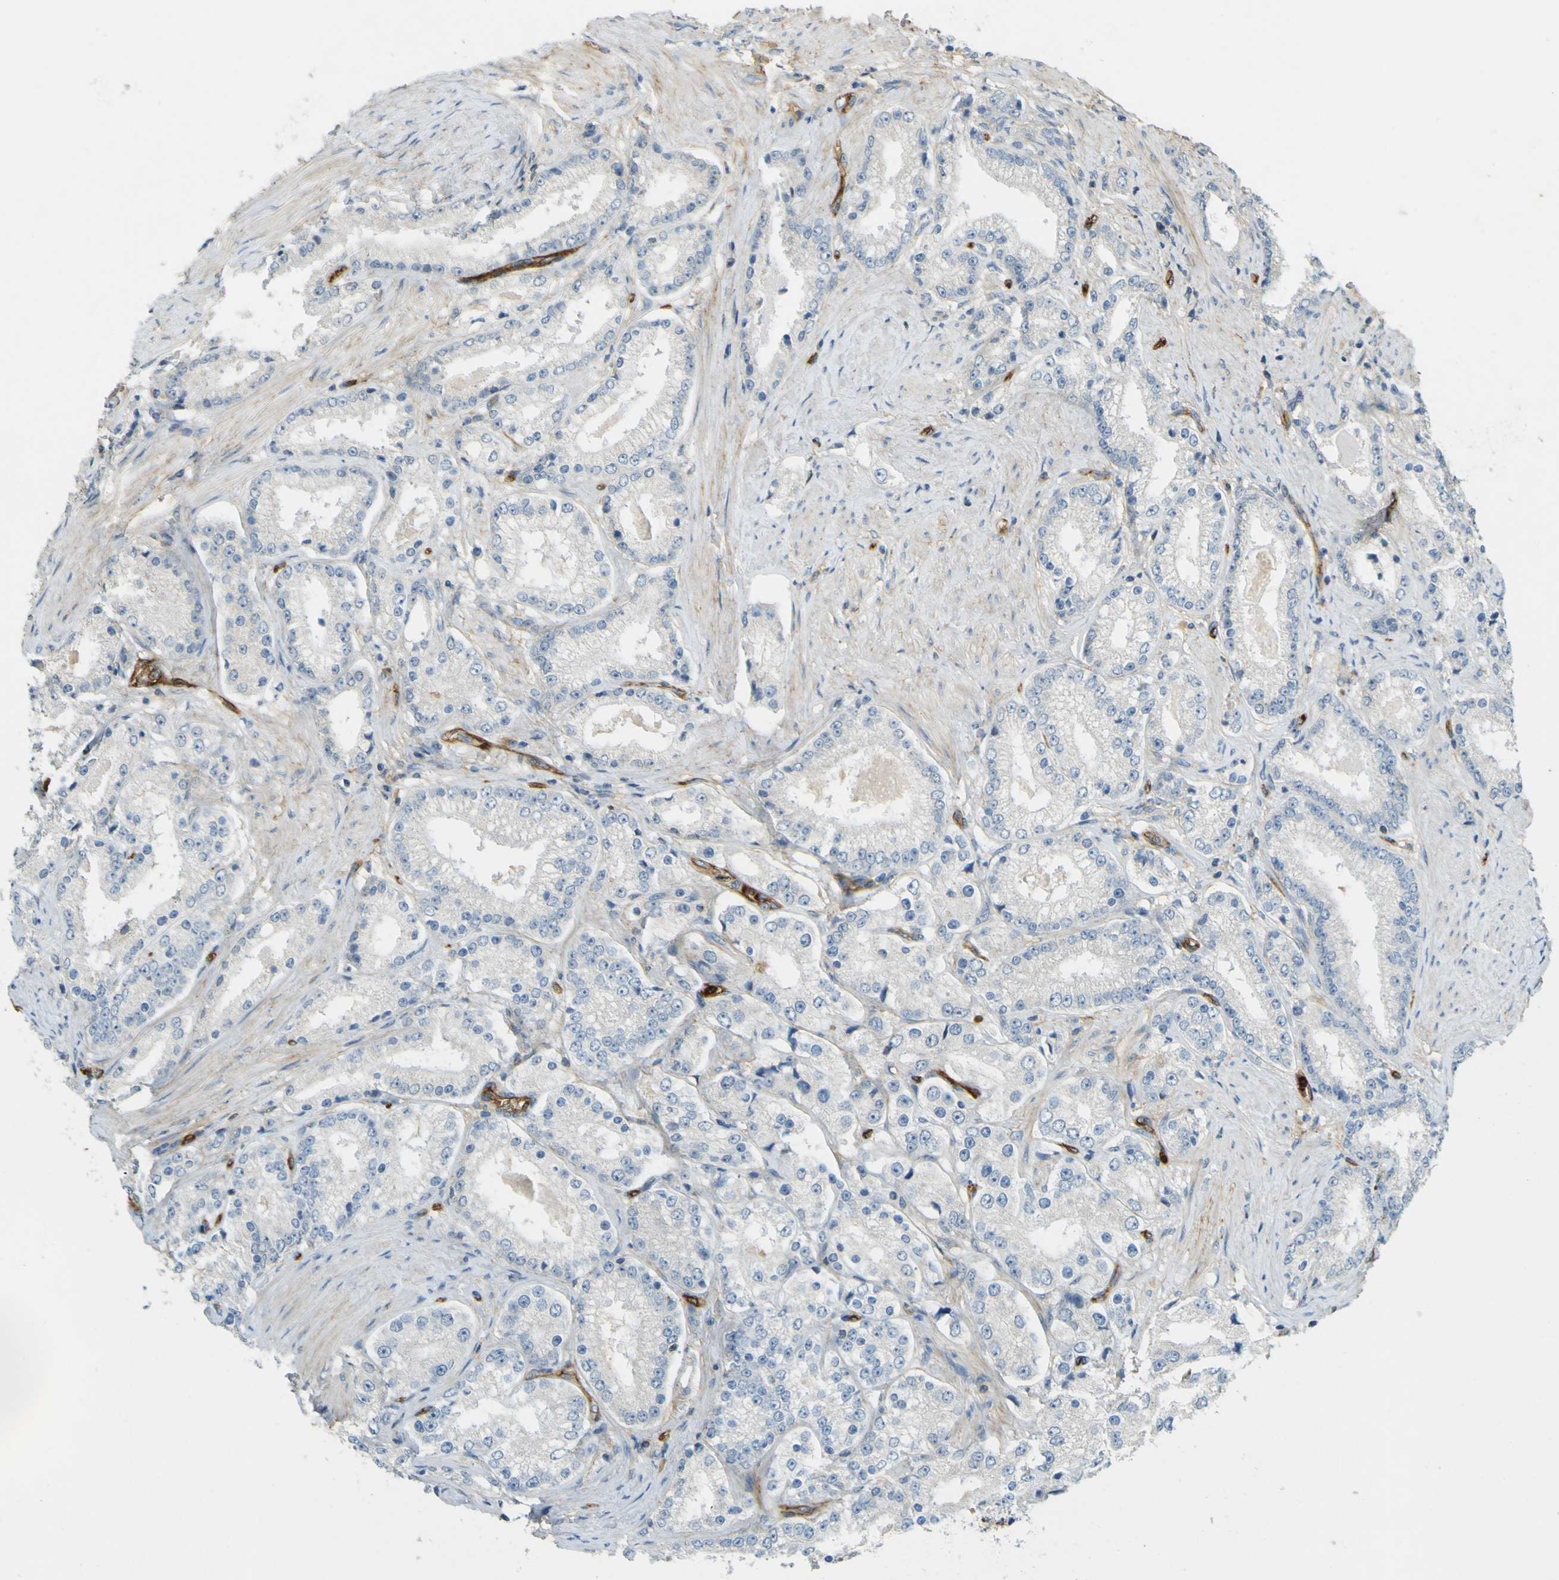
{"staining": {"intensity": "negative", "quantity": "none", "location": "none"}, "tissue": "prostate cancer", "cell_type": "Tumor cells", "image_type": "cancer", "snomed": [{"axis": "morphology", "description": "Adenocarcinoma, Low grade"}, {"axis": "topography", "description": "Prostate"}], "caption": "IHC micrograph of human prostate cancer stained for a protein (brown), which demonstrates no staining in tumor cells.", "gene": "PLXDC1", "patient": {"sex": "male", "age": 63}}